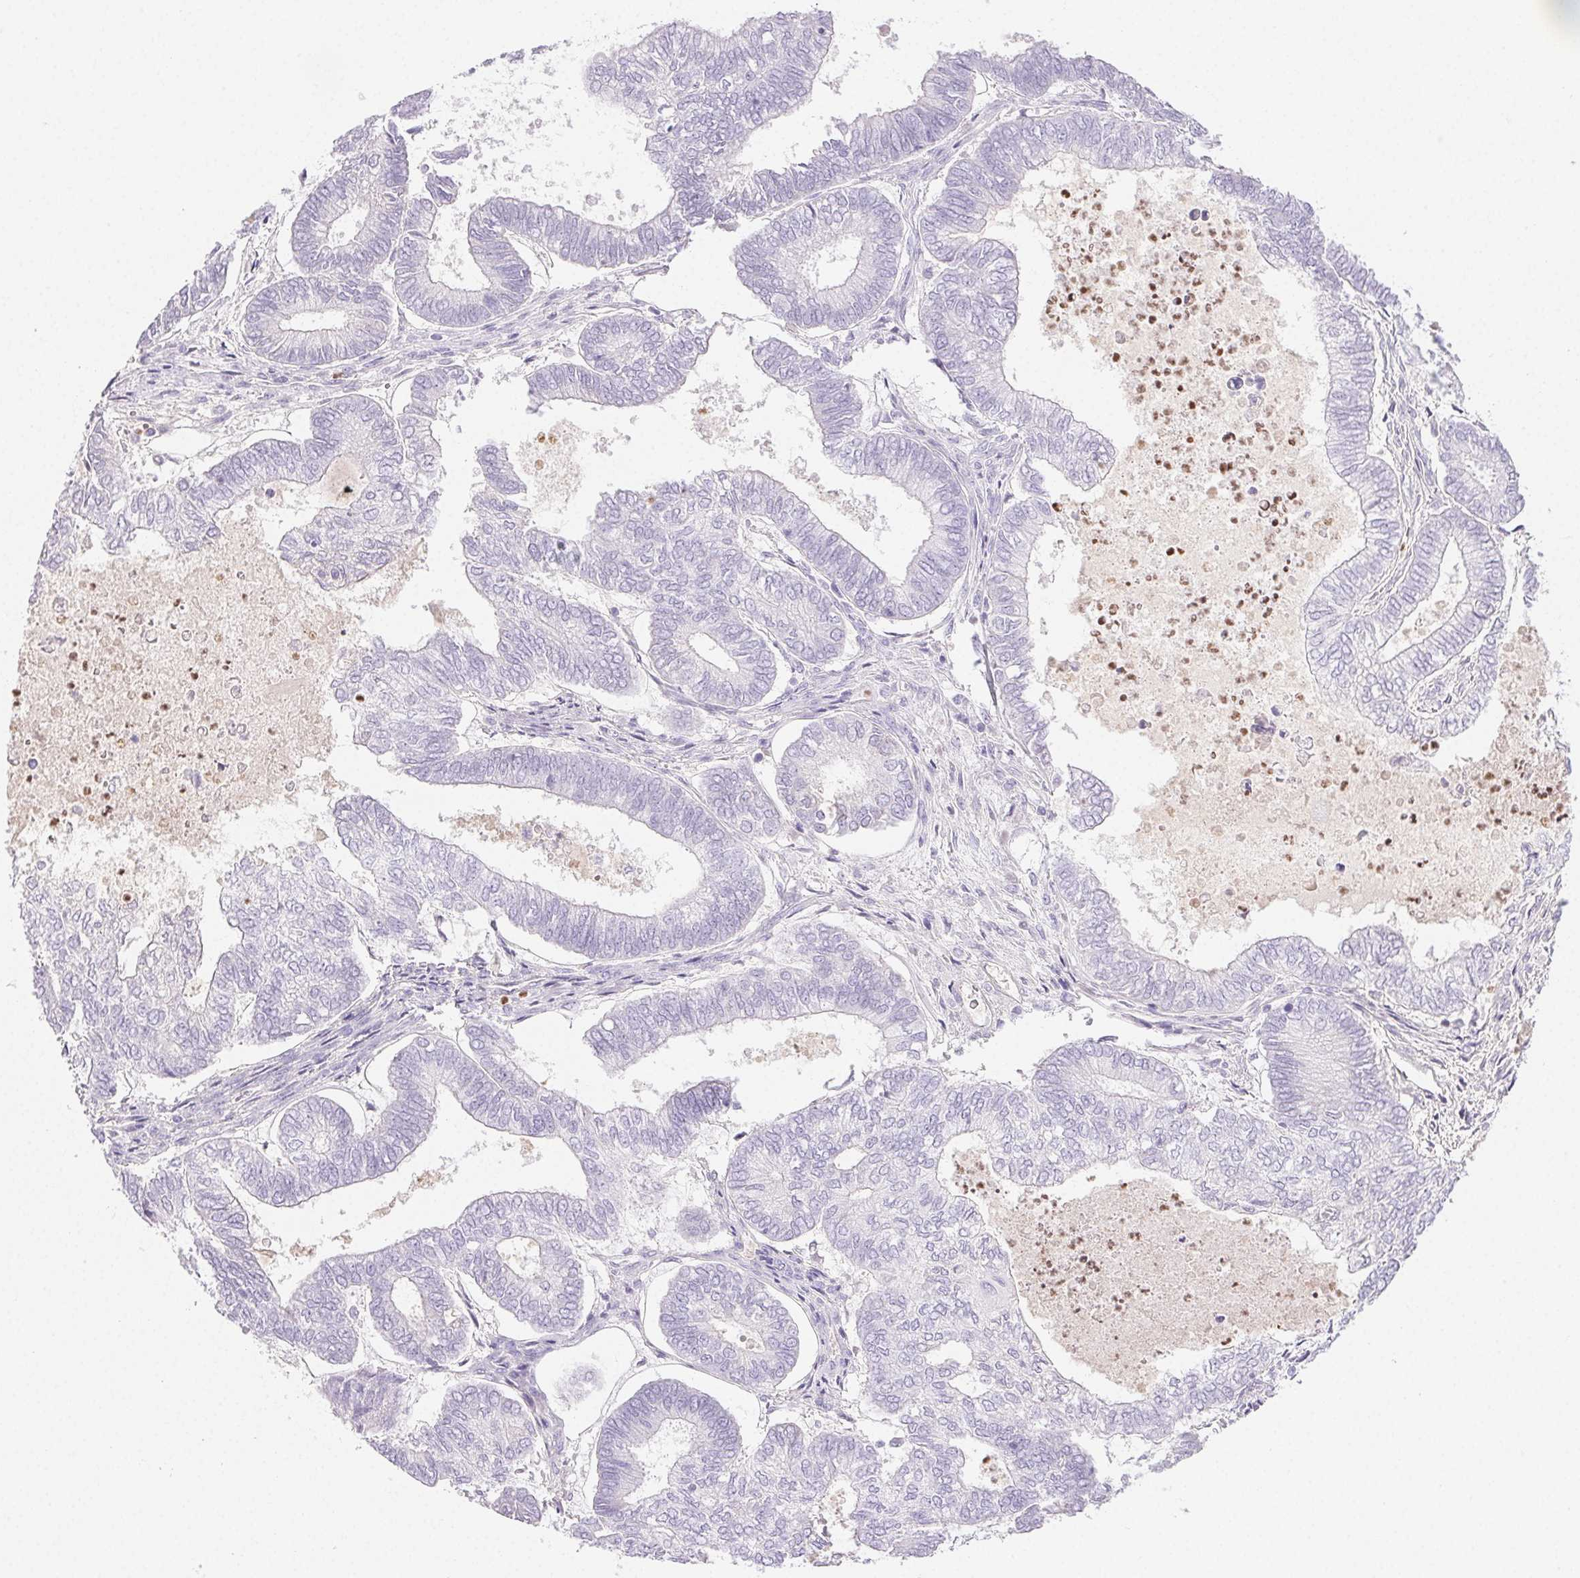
{"staining": {"intensity": "negative", "quantity": "none", "location": "none"}, "tissue": "ovarian cancer", "cell_type": "Tumor cells", "image_type": "cancer", "snomed": [{"axis": "morphology", "description": "Carcinoma, endometroid"}, {"axis": "topography", "description": "Ovary"}], "caption": "This is an IHC histopathology image of endometroid carcinoma (ovarian). There is no positivity in tumor cells.", "gene": "PADI4", "patient": {"sex": "female", "age": 64}}